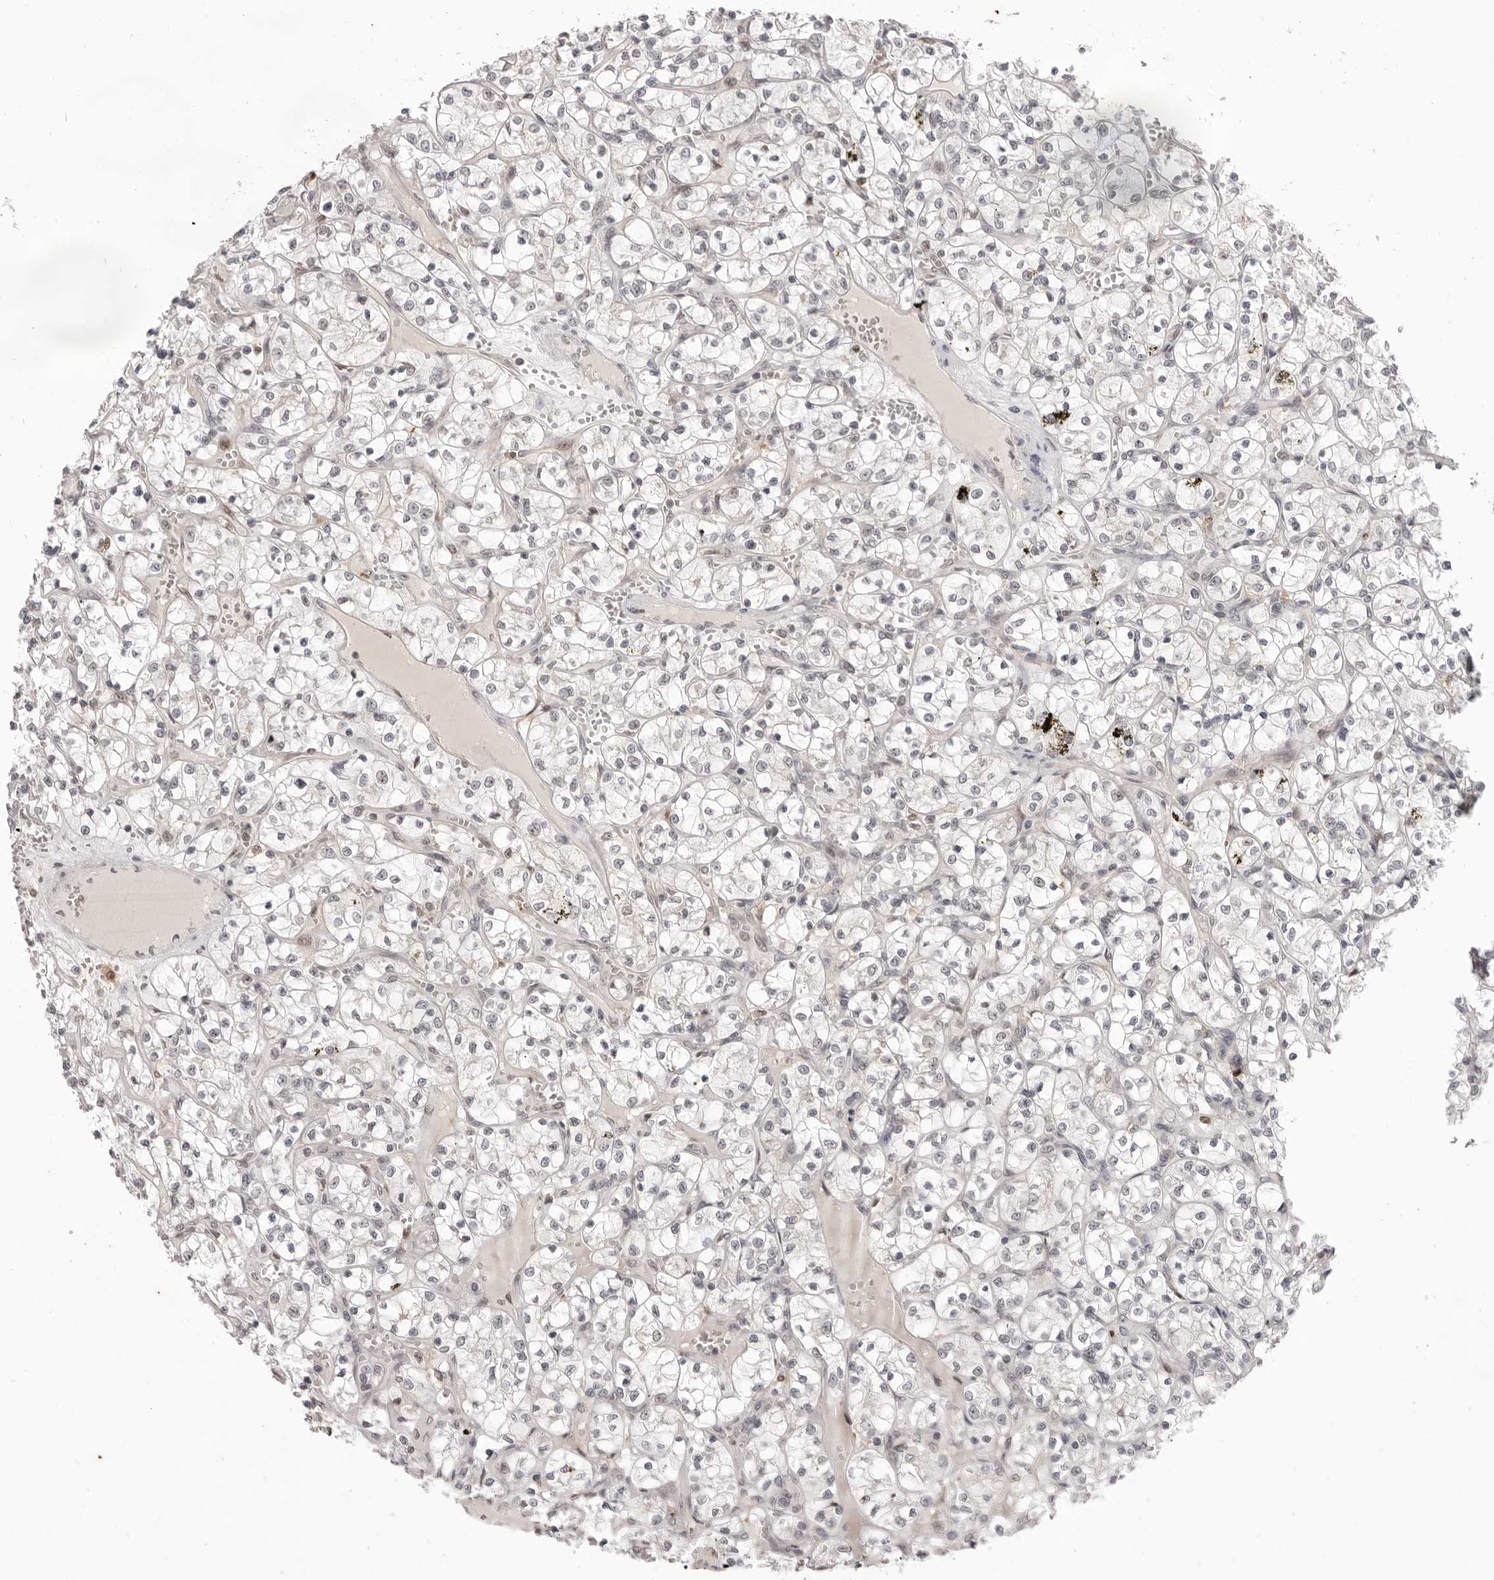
{"staining": {"intensity": "negative", "quantity": "none", "location": "none"}, "tissue": "renal cancer", "cell_type": "Tumor cells", "image_type": "cancer", "snomed": [{"axis": "morphology", "description": "Adenocarcinoma, NOS"}, {"axis": "topography", "description": "Kidney"}], "caption": "Tumor cells show no significant protein expression in adenocarcinoma (renal). The staining was performed using DAB (3,3'-diaminobenzidine) to visualize the protein expression in brown, while the nuclei were stained in blue with hematoxylin (Magnification: 20x).", "gene": "SRGAP2", "patient": {"sex": "female", "age": 69}}